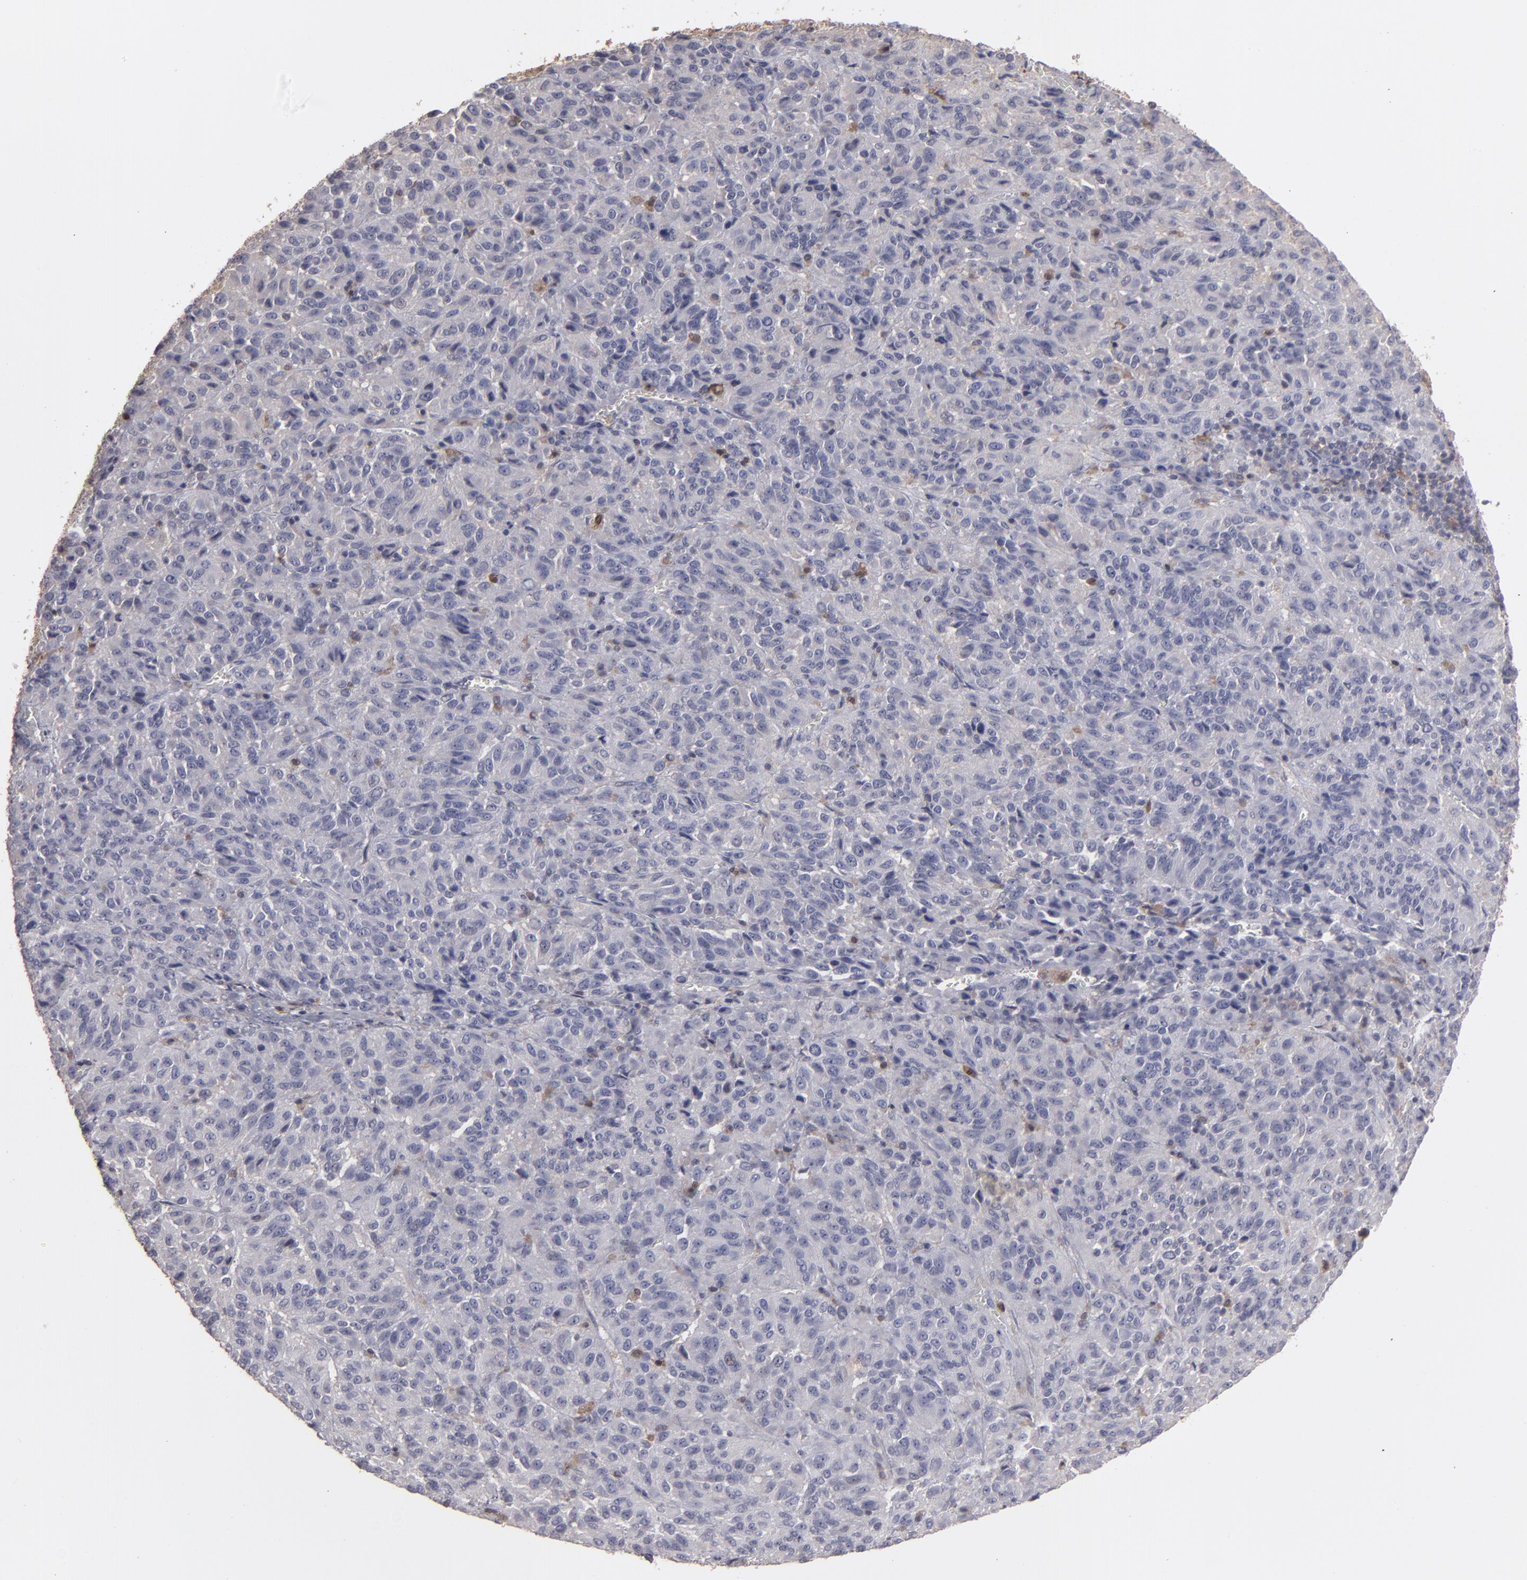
{"staining": {"intensity": "moderate", "quantity": "<25%", "location": "cytoplasmic/membranous"}, "tissue": "melanoma", "cell_type": "Tumor cells", "image_type": "cancer", "snomed": [{"axis": "morphology", "description": "Malignant melanoma, Metastatic site"}, {"axis": "topography", "description": "Lung"}], "caption": "Immunohistochemistry image of neoplastic tissue: human melanoma stained using immunohistochemistry shows low levels of moderate protein expression localized specifically in the cytoplasmic/membranous of tumor cells, appearing as a cytoplasmic/membranous brown color.", "gene": "SEMA3G", "patient": {"sex": "male", "age": 64}}